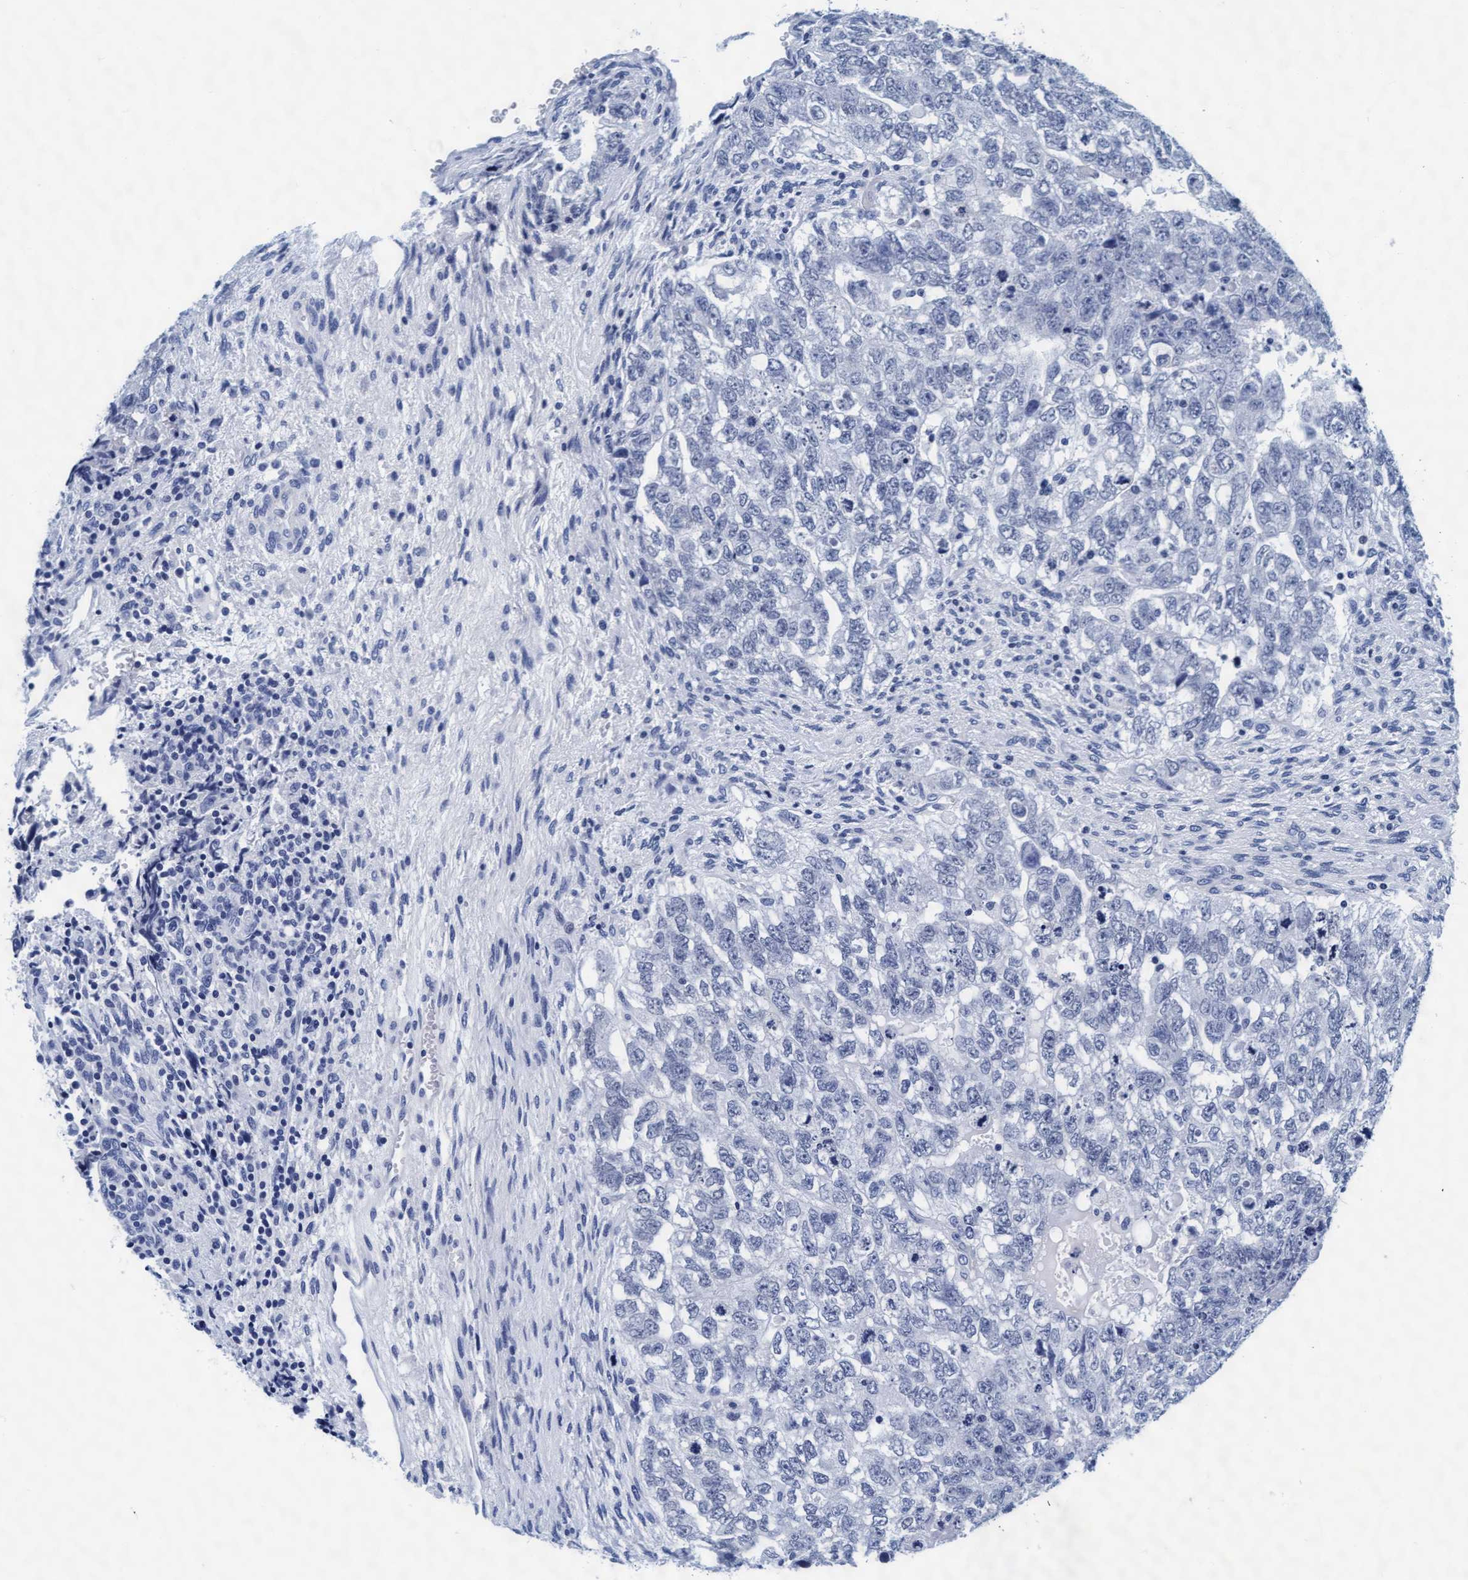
{"staining": {"intensity": "negative", "quantity": "none", "location": "none"}, "tissue": "testis cancer", "cell_type": "Tumor cells", "image_type": "cancer", "snomed": [{"axis": "morphology", "description": "Carcinoma, Embryonal, NOS"}, {"axis": "topography", "description": "Testis"}], "caption": "Testis embryonal carcinoma was stained to show a protein in brown. There is no significant staining in tumor cells.", "gene": "ARSG", "patient": {"sex": "male", "age": 36}}